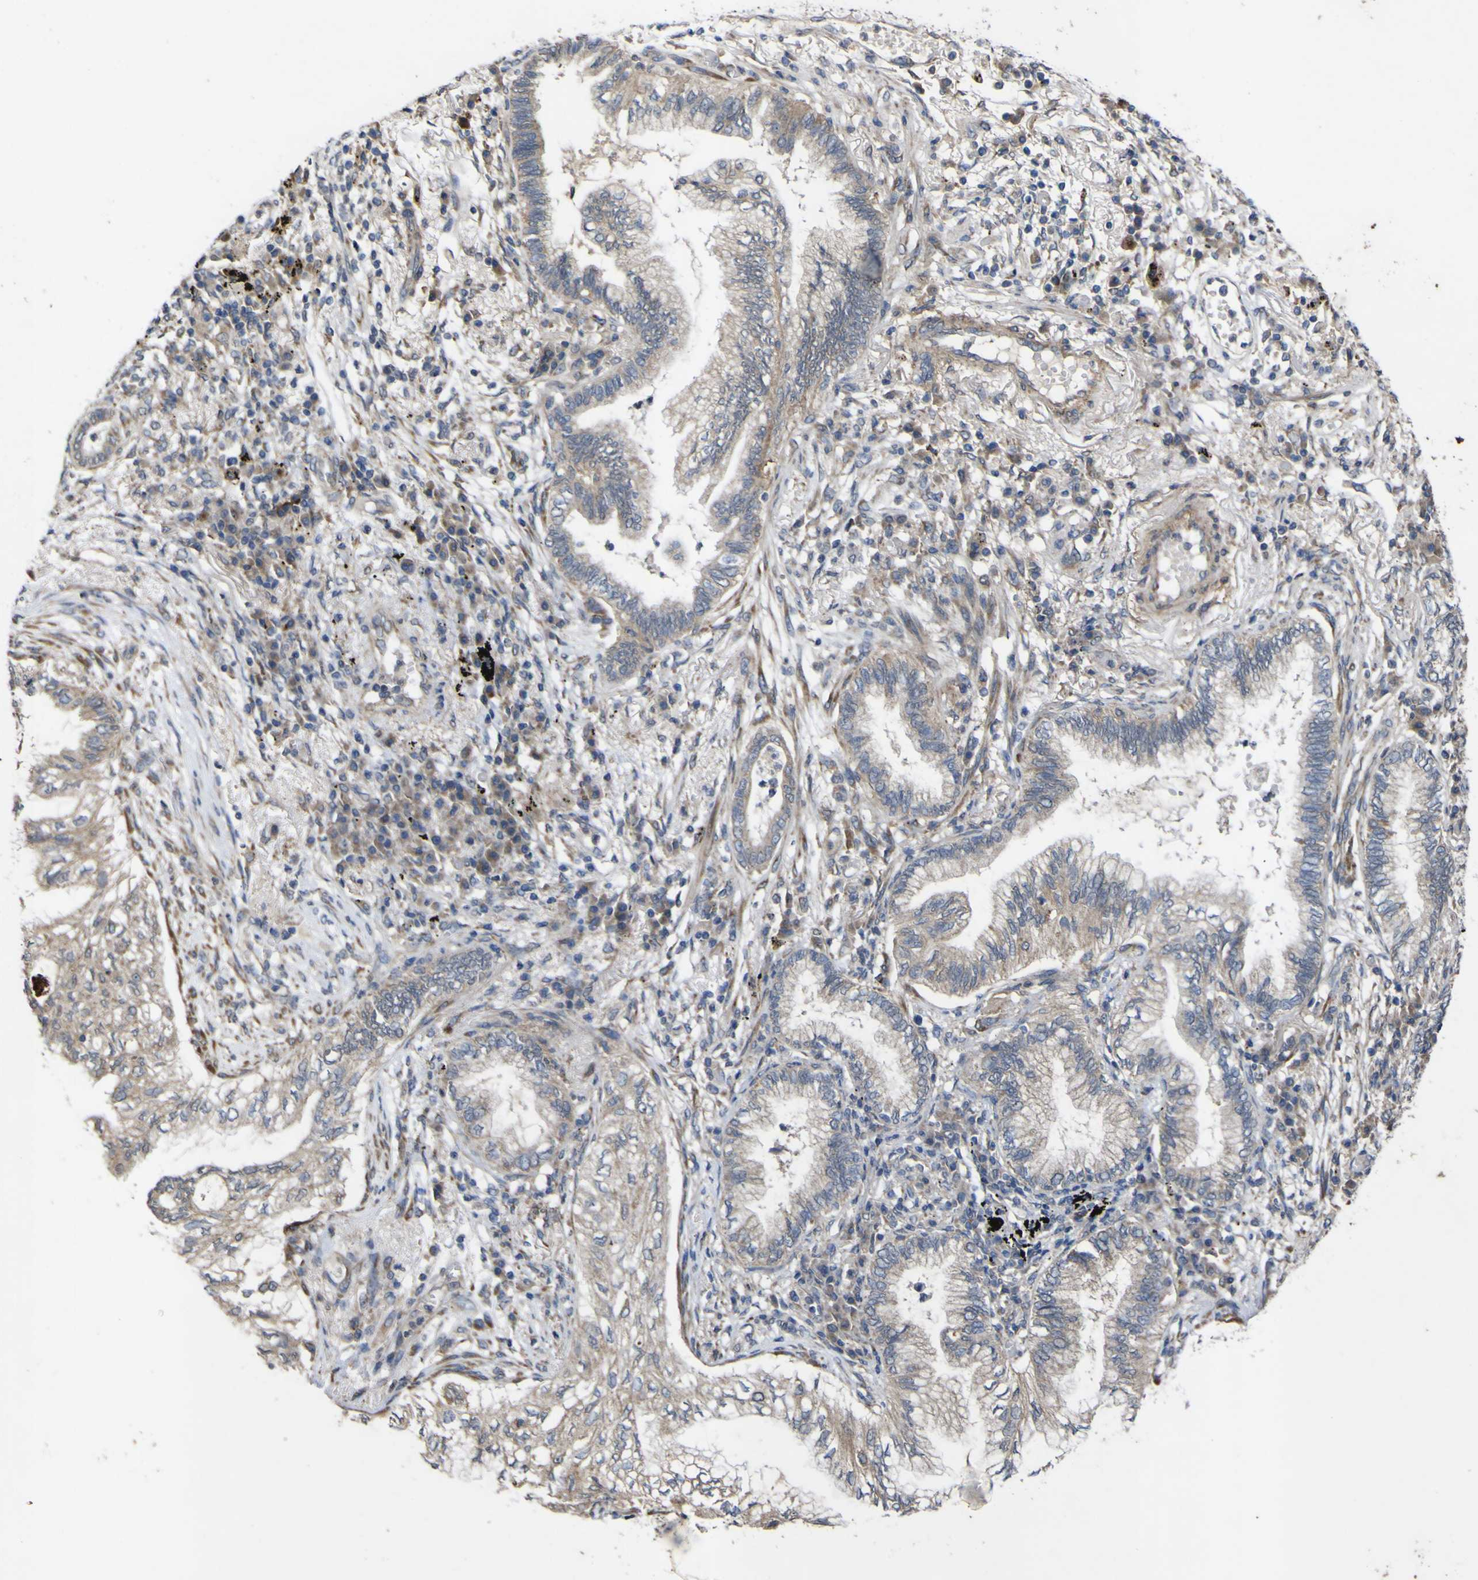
{"staining": {"intensity": "weak", "quantity": ">75%", "location": "cytoplasmic/membranous"}, "tissue": "lung cancer", "cell_type": "Tumor cells", "image_type": "cancer", "snomed": [{"axis": "morphology", "description": "Normal tissue, NOS"}, {"axis": "morphology", "description": "Adenocarcinoma, NOS"}, {"axis": "topography", "description": "Bronchus"}, {"axis": "topography", "description": "Lung"}], "caption": "Protein staining shows weak cytoplasmic/membranous staining in approximately >75% of tumor cells in lung adenocarcinoma.", "gene": "IRAK2", "patient": {"sex": "female", "age": 70}}